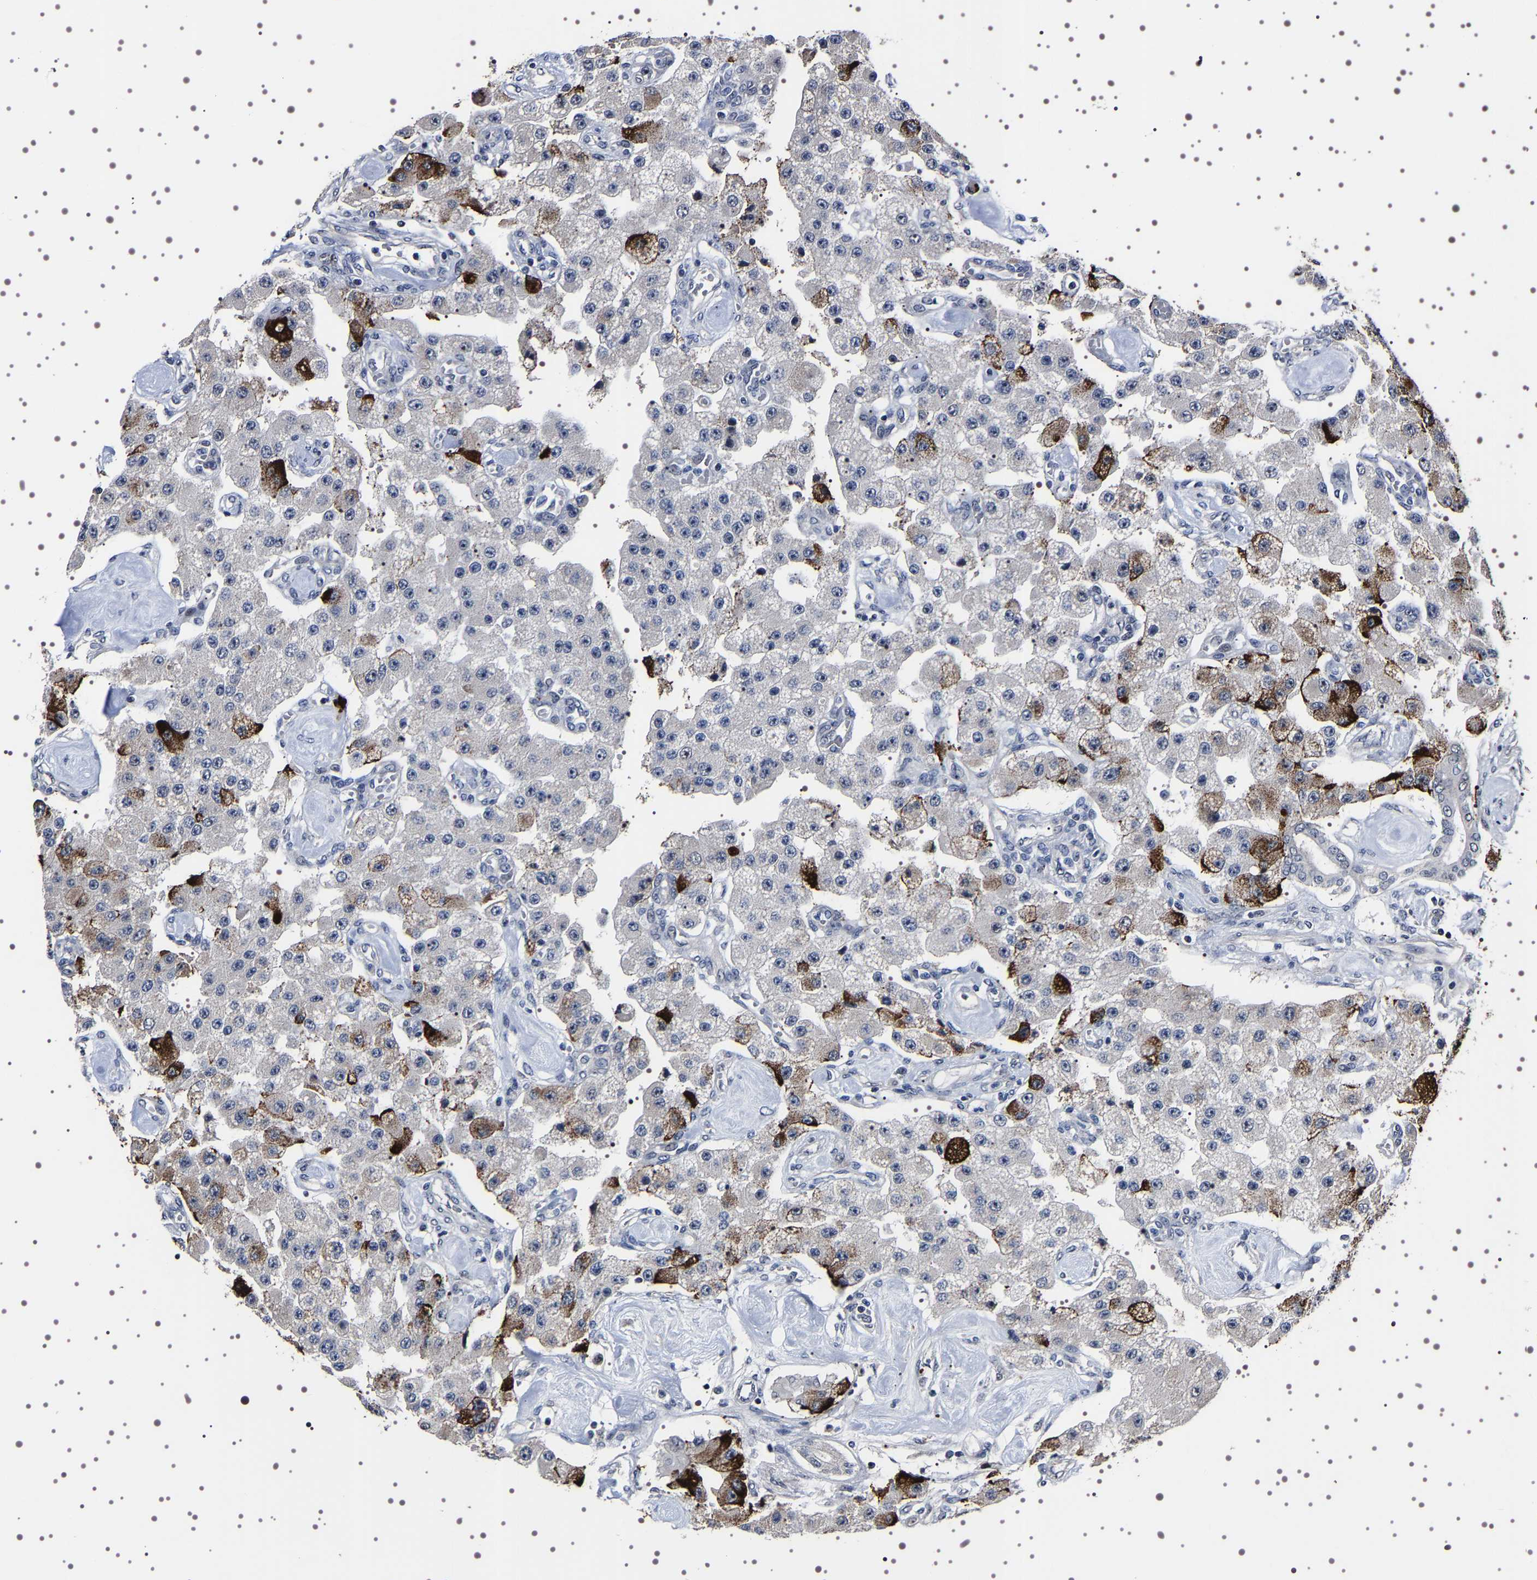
{"staining": {"intensity": "strong", "quantity": "<25%", "location": "cytoplasmic/membranous"}, "tissue": "carcinoid", "cell_type": "Tumor cells", "image_type": "cancer", "snomed": [{"axis": "morphology", "description": "Carcinoid, malignant, NOS"}, {"axis": "topography", "description": "Pancreas"}], "caption": "Tumor cells exhibit medium levels of strong cytoplasmic/membranous positivity in about <25% of cells in malignant carcinoid. Using DAB (brown) and hematoxylin (blue) stains, captured at high magnification using brightfield microscopy.", "gene": "GNL3", "patient": {"sex": "male", "age": 41}}